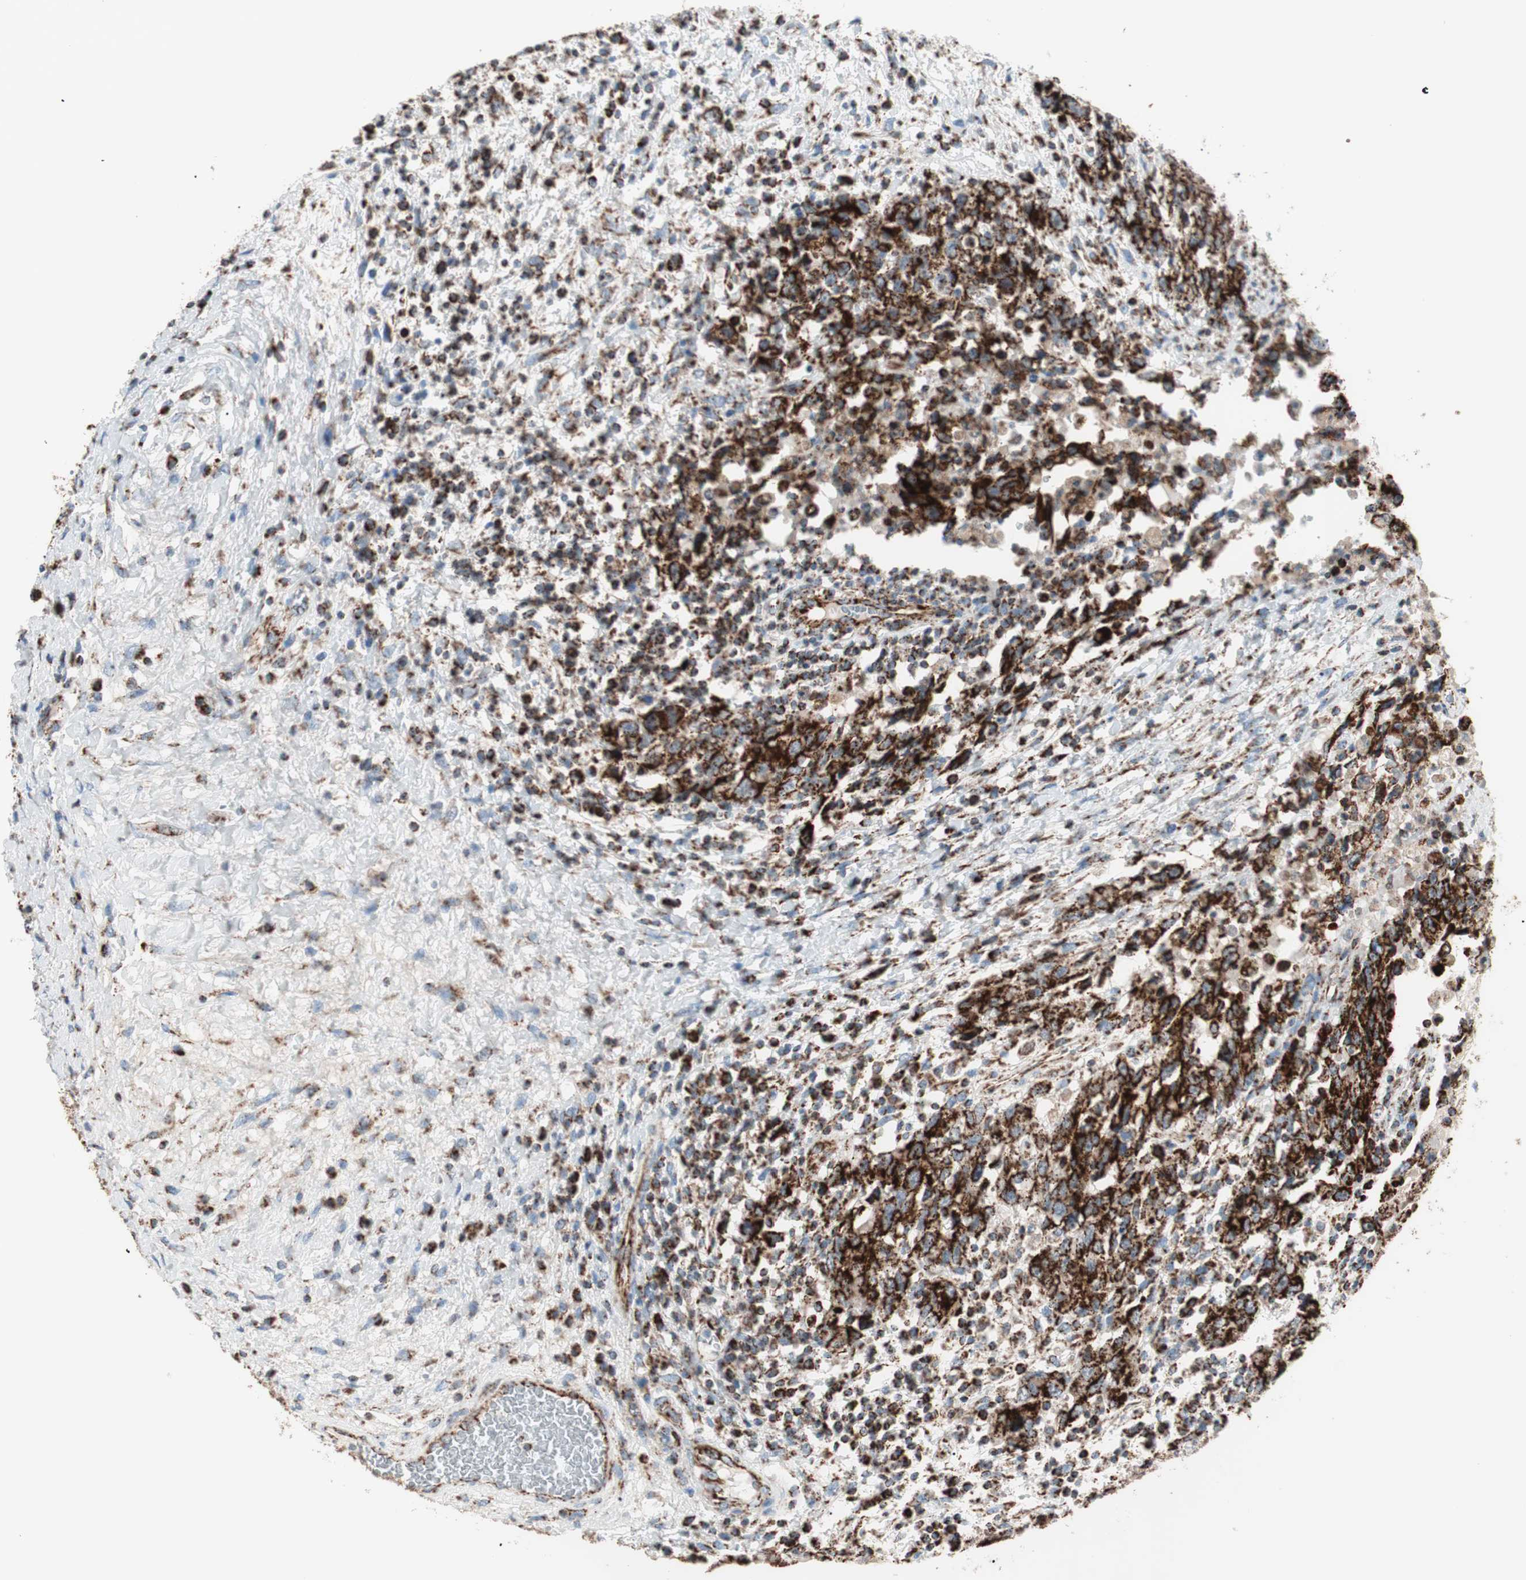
{"staining": {"intensity": "strong", "quantity": ">75%", "location": "cytoplasmic/membranous"}, "tissue": "testis cancer", "cell_type": "Tumor cells", "image_type": "cancer", "snomed": [{"axis": "morphology", "description": "Carcinoma, Embryonal, NOS"}, {"axis": "topography", "description": "Testis"}], "caption": "Human testis cancer stained with a brown dye shows strong cytoplasmic/membranous positive staining in about >75% of tumor cells.", "gene": "TOMM20", "patient": {"sex": "male", "age": 26}}